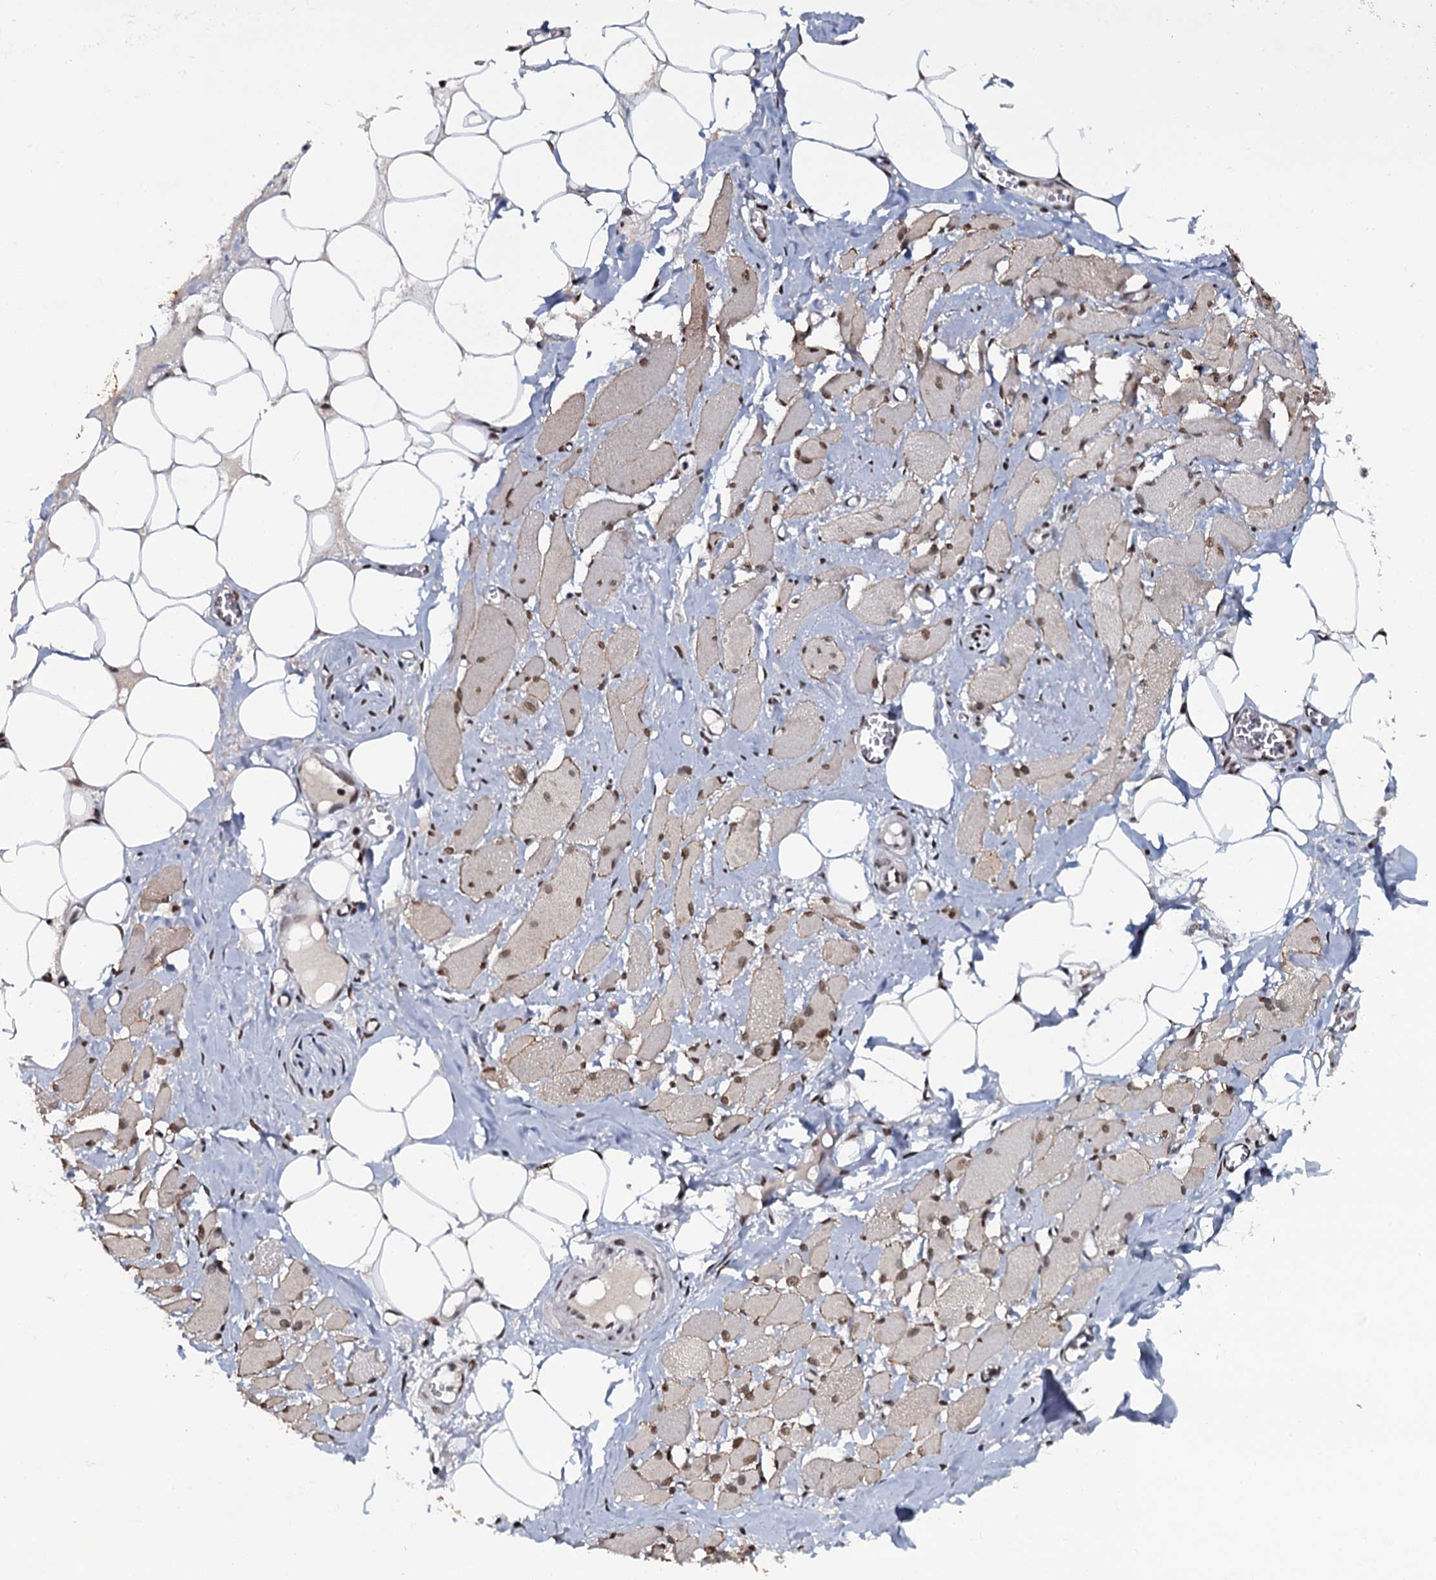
{"staining": {"intensity": "moderate", "quantity": "<25%", "location": "cytoplasmic/membranous,nuclear"}, "tissue": "skeletal muscle", "cell_type": "Myocytes", "image_type": "normal", "snomed": [{"axis": "morphology", "description": "Normal tissue, NOS"}, {"axis": "morphology", "description": "Basal cell carcinoma"}, {"axis": "topography", "description": "Skeletal muscle"}], "caption": "This micrograph reveals immunohistochemistry (IHC) staining of unremarkable skeletal muscle, with low moderate cytoplasmic/membranous,nuclear staining in approximately <25% of myocytes.", "gene": "SH2D4B", "patient": {"sex": "female", "age": 64}}